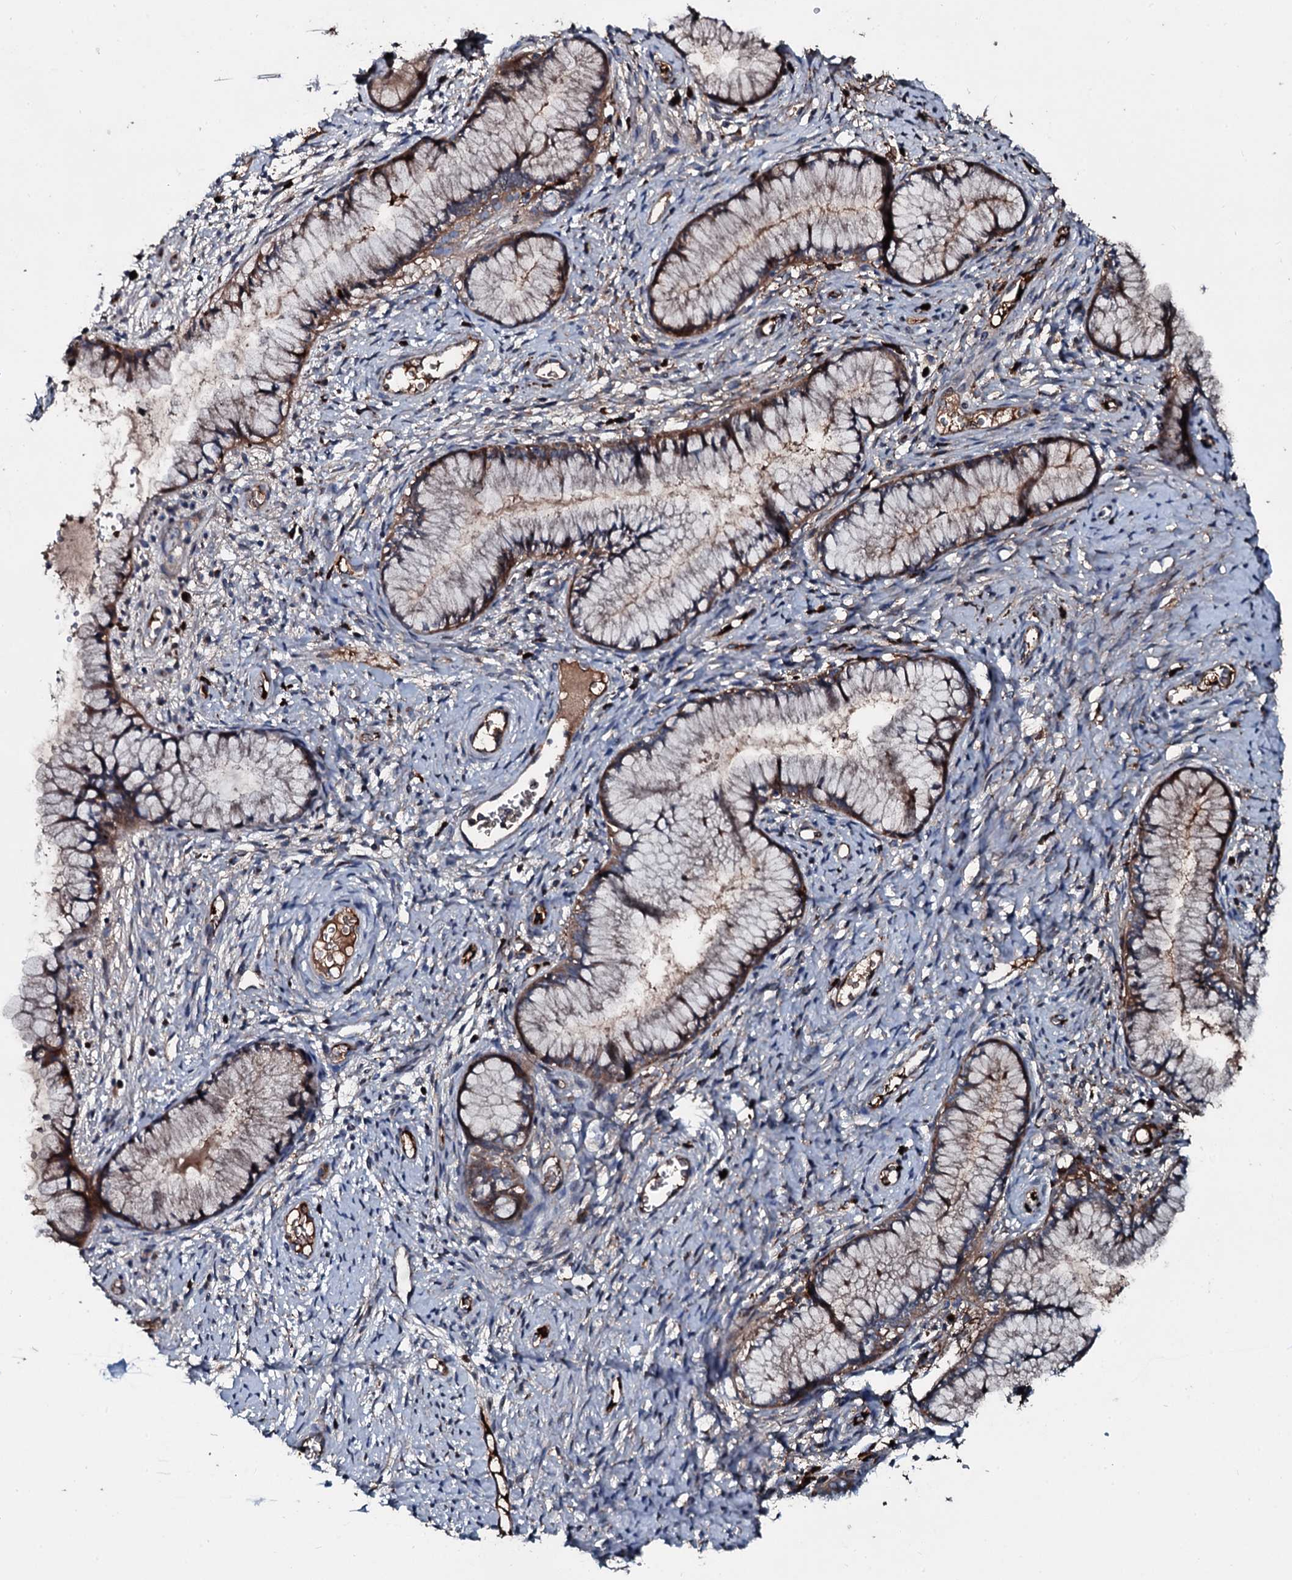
{"staining": {"intensity": "moderate", "quantity": "25%-75%", "location": "cytoplasmic/membranous"}, "tissue": "cervix", "cell_type": "Glandular cells", "image_type": "normal", "snomed": [{"axis": "morphology", "description": "Normal tissue, NOS"}, {"axis": "topography", "description": "Cervix"}], "caption": "Protein staining displays moderate cytoplasmic/membranous expression in approximately 25%-75% of glandular cells in normal cervix. The staining was performed using DAB (3,3'-diaminobenzidine), with brown indicating positive protein expression. Nuclei are stained blue with hematoxylin.", "gene": "AARS1", "patient": {"sex": "female", "age": 42}}